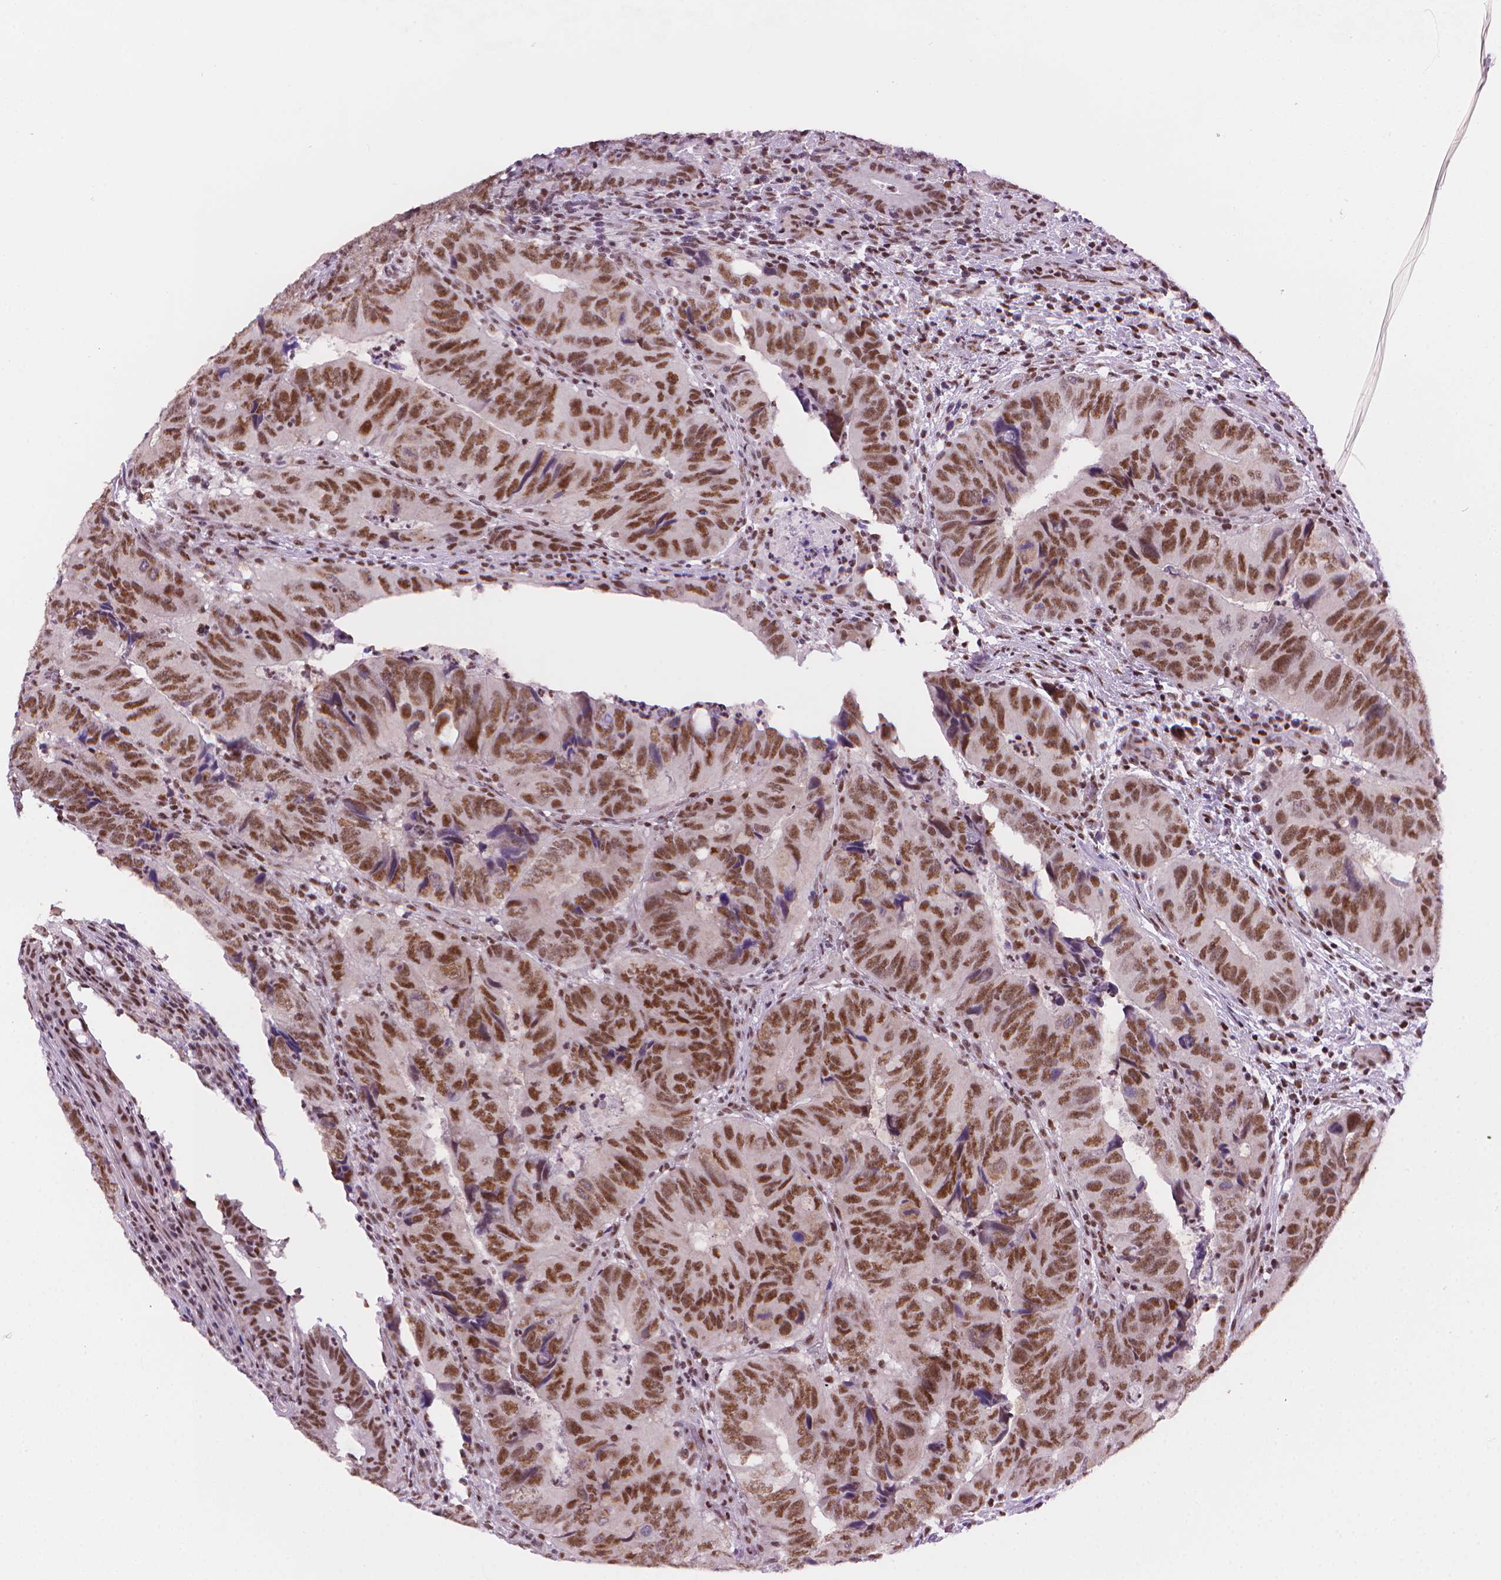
{"staining": {"intensity": "moderate", "quantity": ">75%", "location": "nuclear"}, "tissue": "colorectal cancer", "cell_type": "Tumor cells", "image_type": "cancer", "snomed": [{"axis": "morphology", "description": "Adenocarcinoma, NOS"}, {"axis": "topography", "description": "Colon"}], "caption": "This is a photomicrograph of immunohistochemistry (IHC) staining of colorectal adenocarcinoma, which shows moderate positivity in the nuclear of tumor cells.", "gene": "UBN1", "patient": {"sex": "male", "age": 79}}